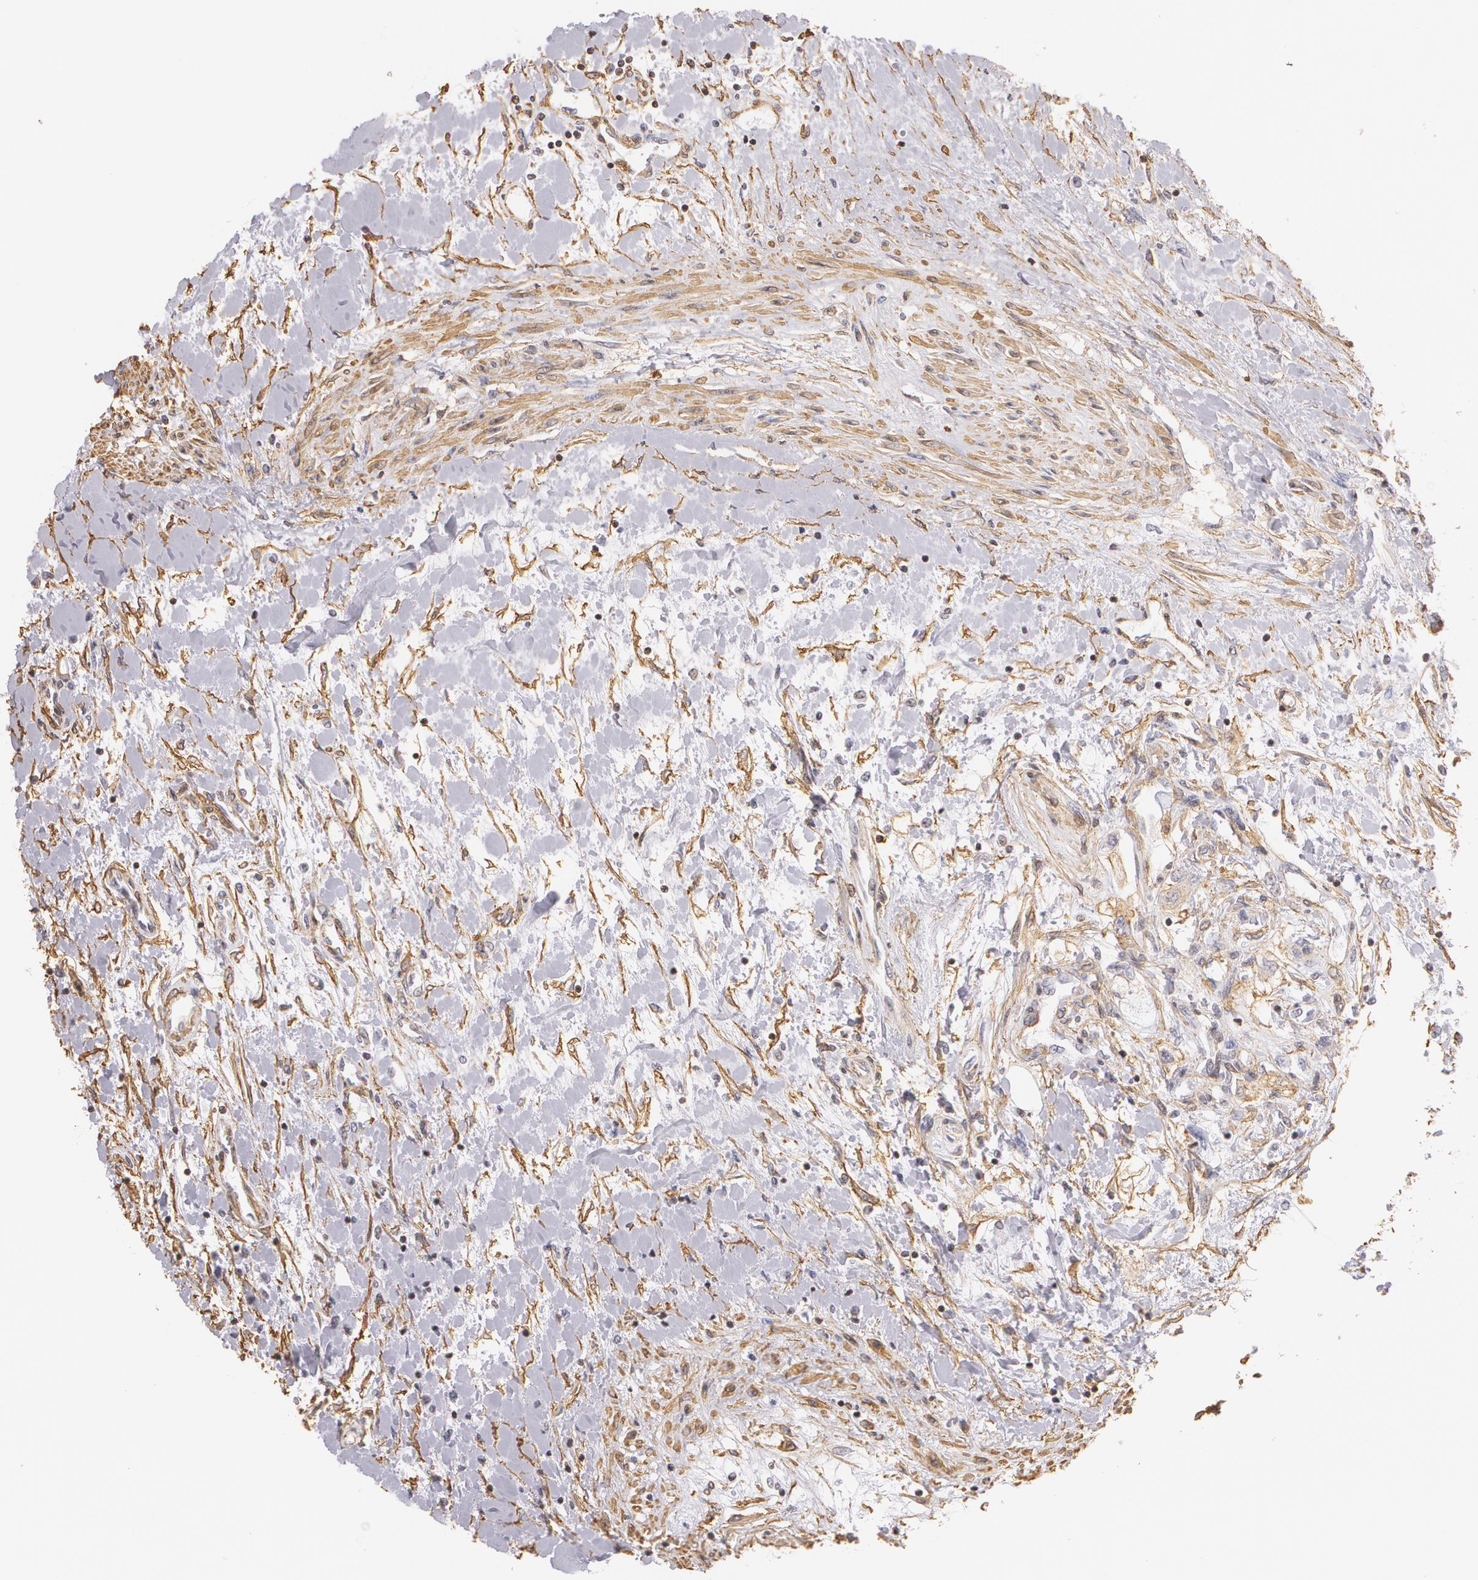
{"staining": {"intensity": "weak", "quantity": ">75%", "location": "cytoplasmic/membranous"}, "tissue": "renal cancer", "cell_type": "Tumor cells", "image_type": "cancer", "snomed": [{"axis": "morphology", "description": "Adenocarcinoma, NOS"}, {"axis": "topography", "description": "Kidney"}], "caption": "Human adenocarcinoma (renal) stained with a brown dye reveals weak cytoplasmic/membranous positive staining in about >75% of tumor cells.", "gene": "VAMP1", "patient": {"sex": "male", "age": 57}}